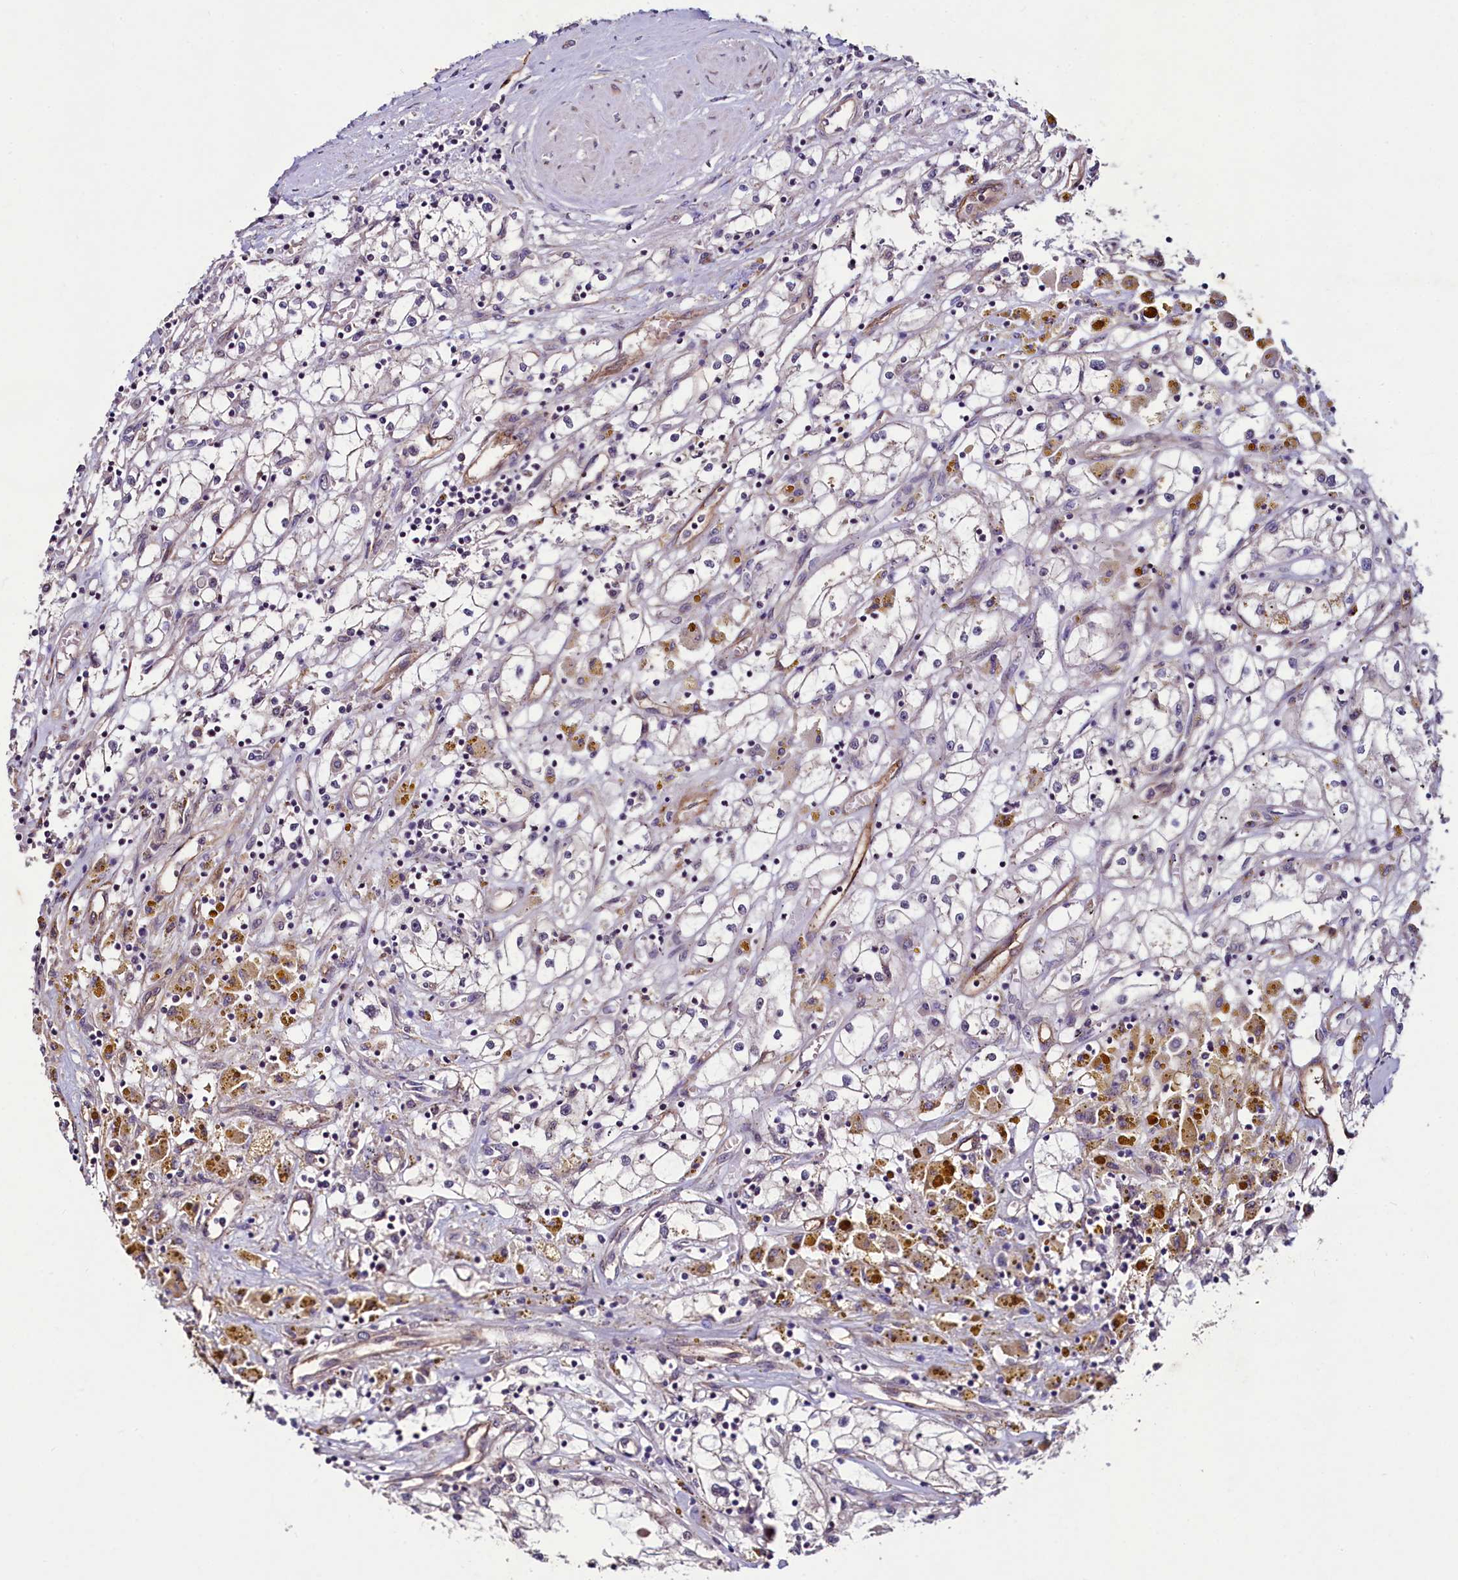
{"staining": {"intensity": "negative", "quantity": "none", "location": "none"}, "tissue": "renal cancer", "cell_type": "Tumor cells", "image_type": "cancer", "snomed": [{"axis": "morphology", "description": "Adenocarcinoma, NOS"}, {"axis": "topography", "description": "Kidney"}], "caption": "There is no significant staining in tumor cells of renal cancer. Brightfield microscopy of immunohistochemistry (IHC) stained with DAB (3,3'-diaminobenzidine) (brown) and hematoxylin (blue), captured at high magnification.", "gene": "PALM", "patient": {"sex": "male", "age": 56}}